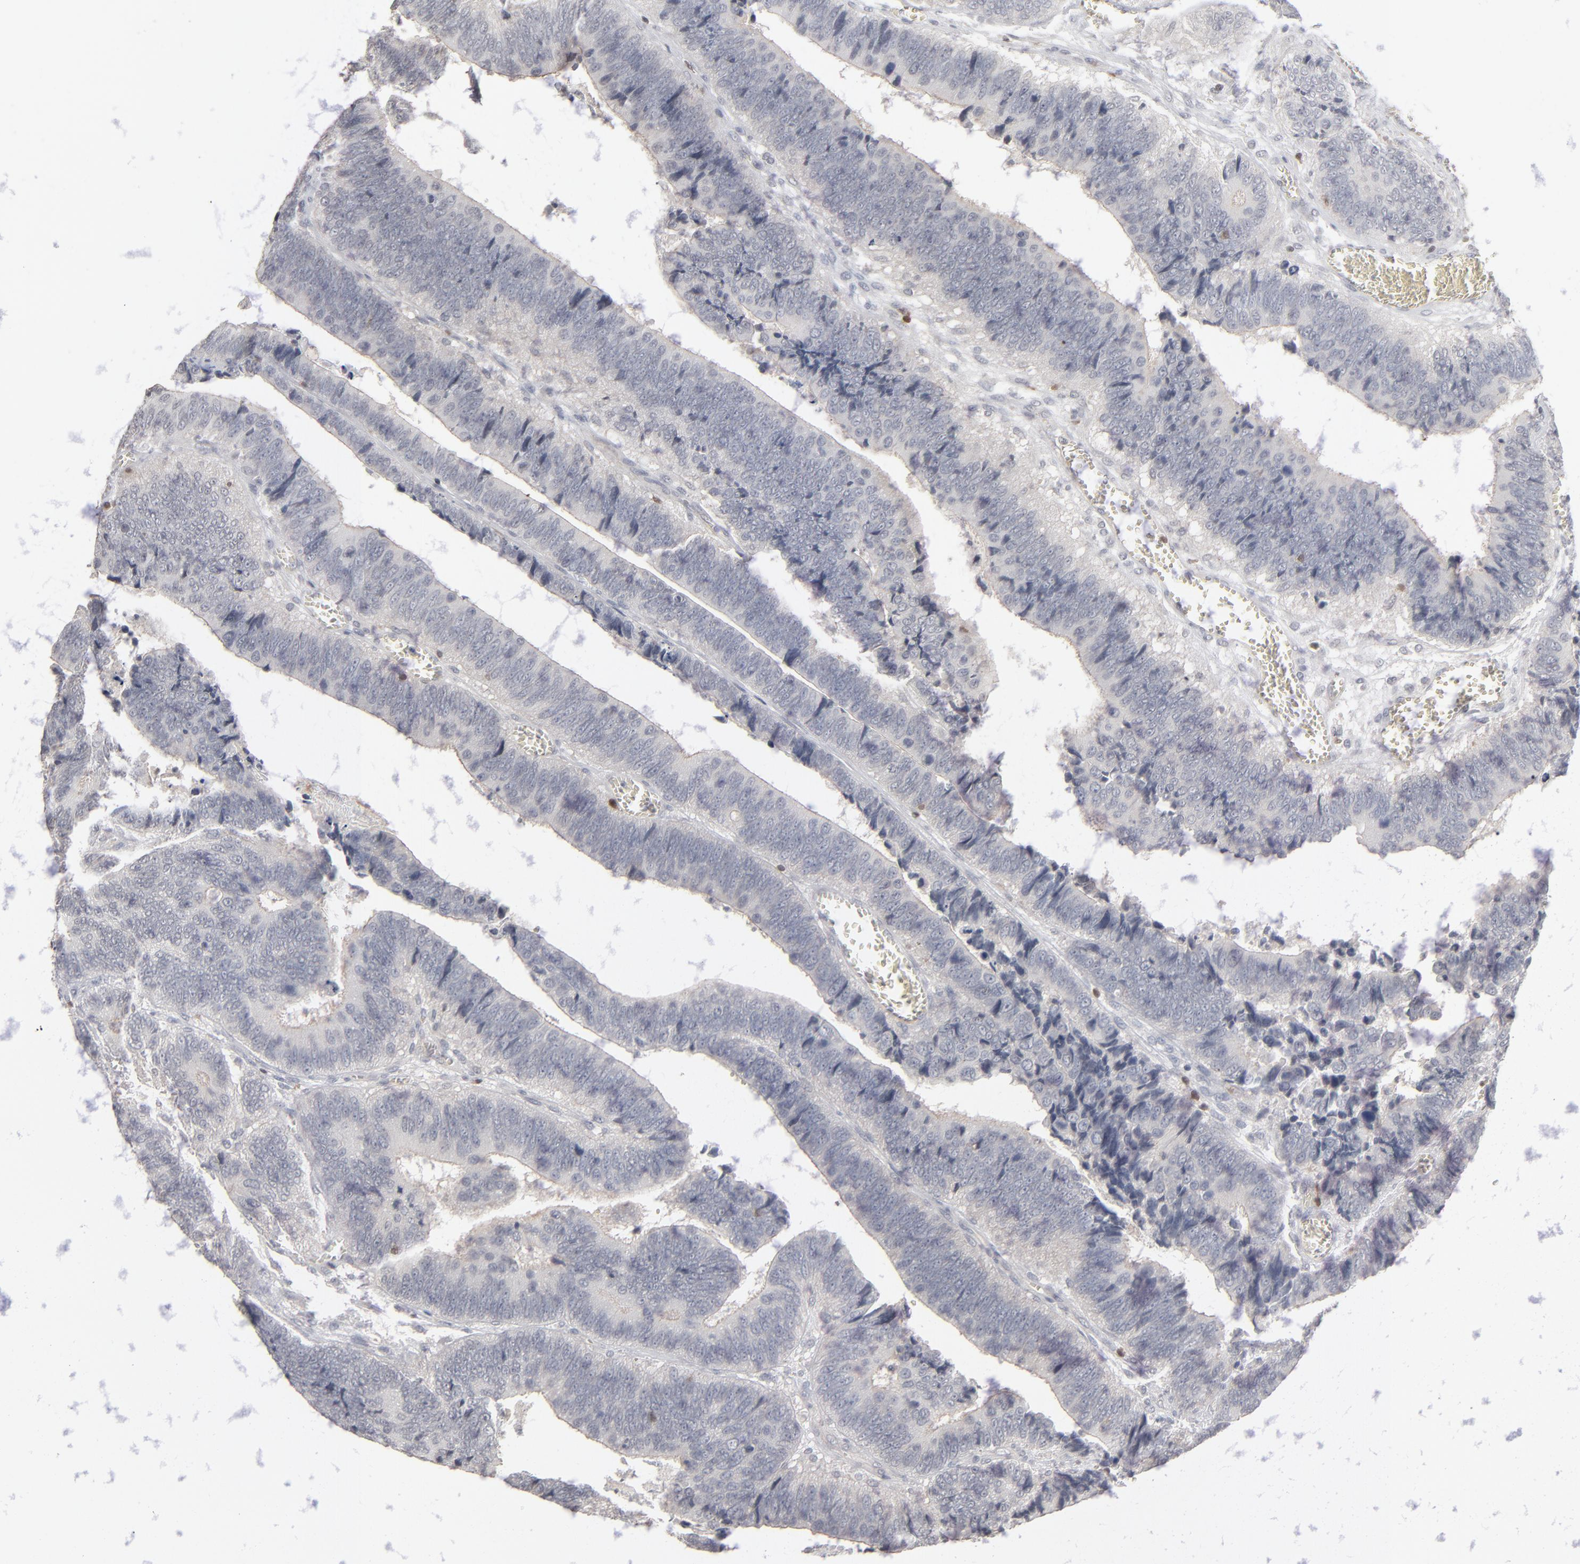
{"staining": {"intensity": "negative", "quantity": "none", "location": "none"}, "tissue": "colorectal cancer", "cell_type": "Tumor cells", "image_type": "cancer", "snomed": [{"axis": "morphology", "description": "Adenocarcinoma, NOS"}, {"axis": "topography", "description": "Colon"}], "caption": "High power microscopy image of an IHC histopathology image of colorectal adenocarcinoma, revealing no significant positivity in tumor cells. (DAB (3,3'-diaminobenzidine) immunohistochemistry visualized using brightfield microscopy, high magnification).", "gene": "STAT4", "patient": {"sex": "male", "age": 72}}